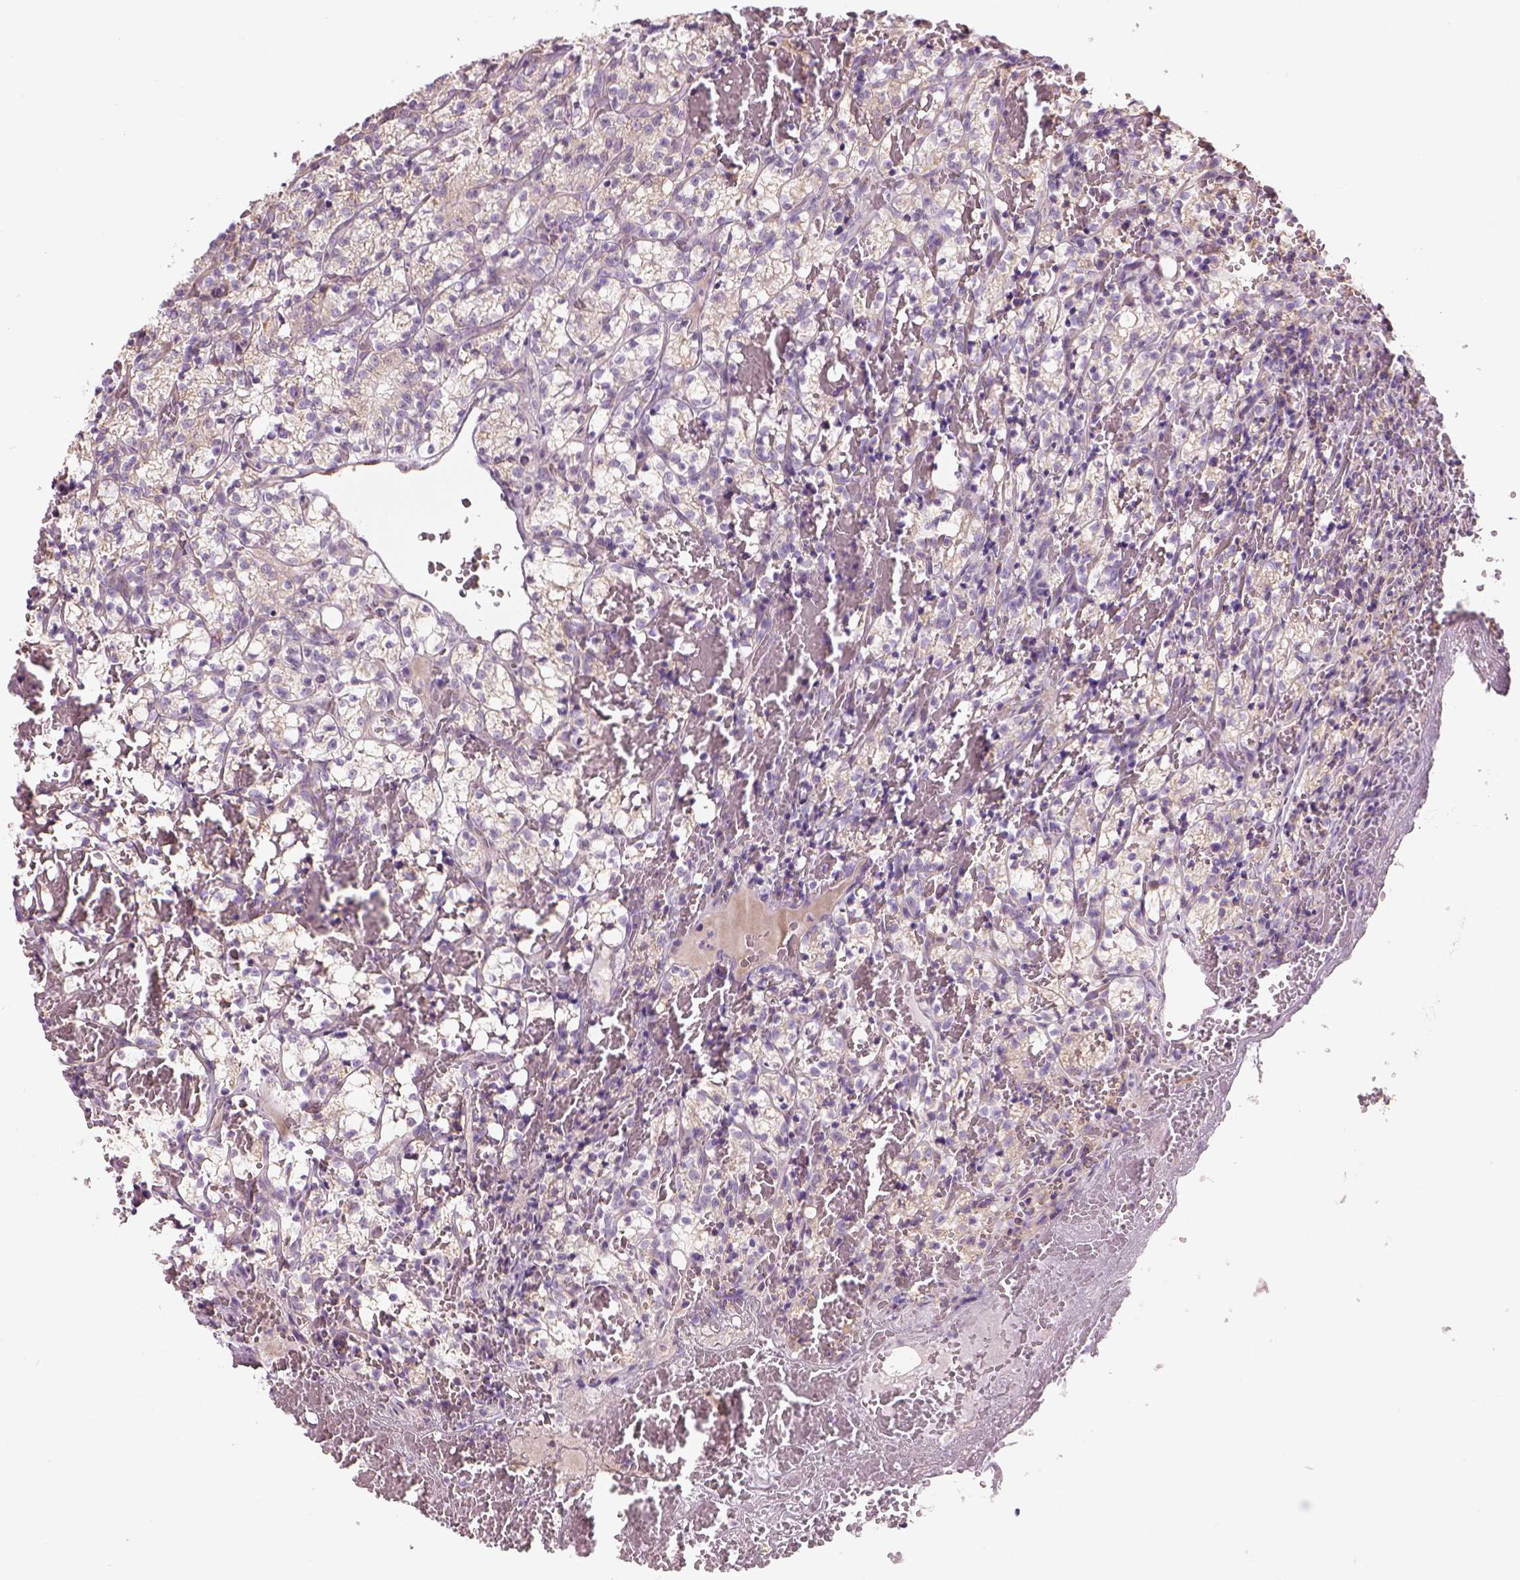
{"staining": {"intensity": "weak", "quantity": "25%-75%", "location": "cytoplasmic/membranous"}, "tissue": "renal cancer", "cell_type": "Tumor cells", "image_type": "cancer", "snomed": [{"axis": "morphology", "description": "Adenocarcinoma, NOS"}, {"axis": "topography", "description": "Kidney"}], "caption": "A high-resolution micrograph shows immunohistochemistry (IHC) staining of renal adenocarcinoma, which shows weak cytoplasmic/membranous expression in approximately 25%-75% of tumor cells.", "gene": "IFT52", "patient": {"sex": "female", "age": 69}}